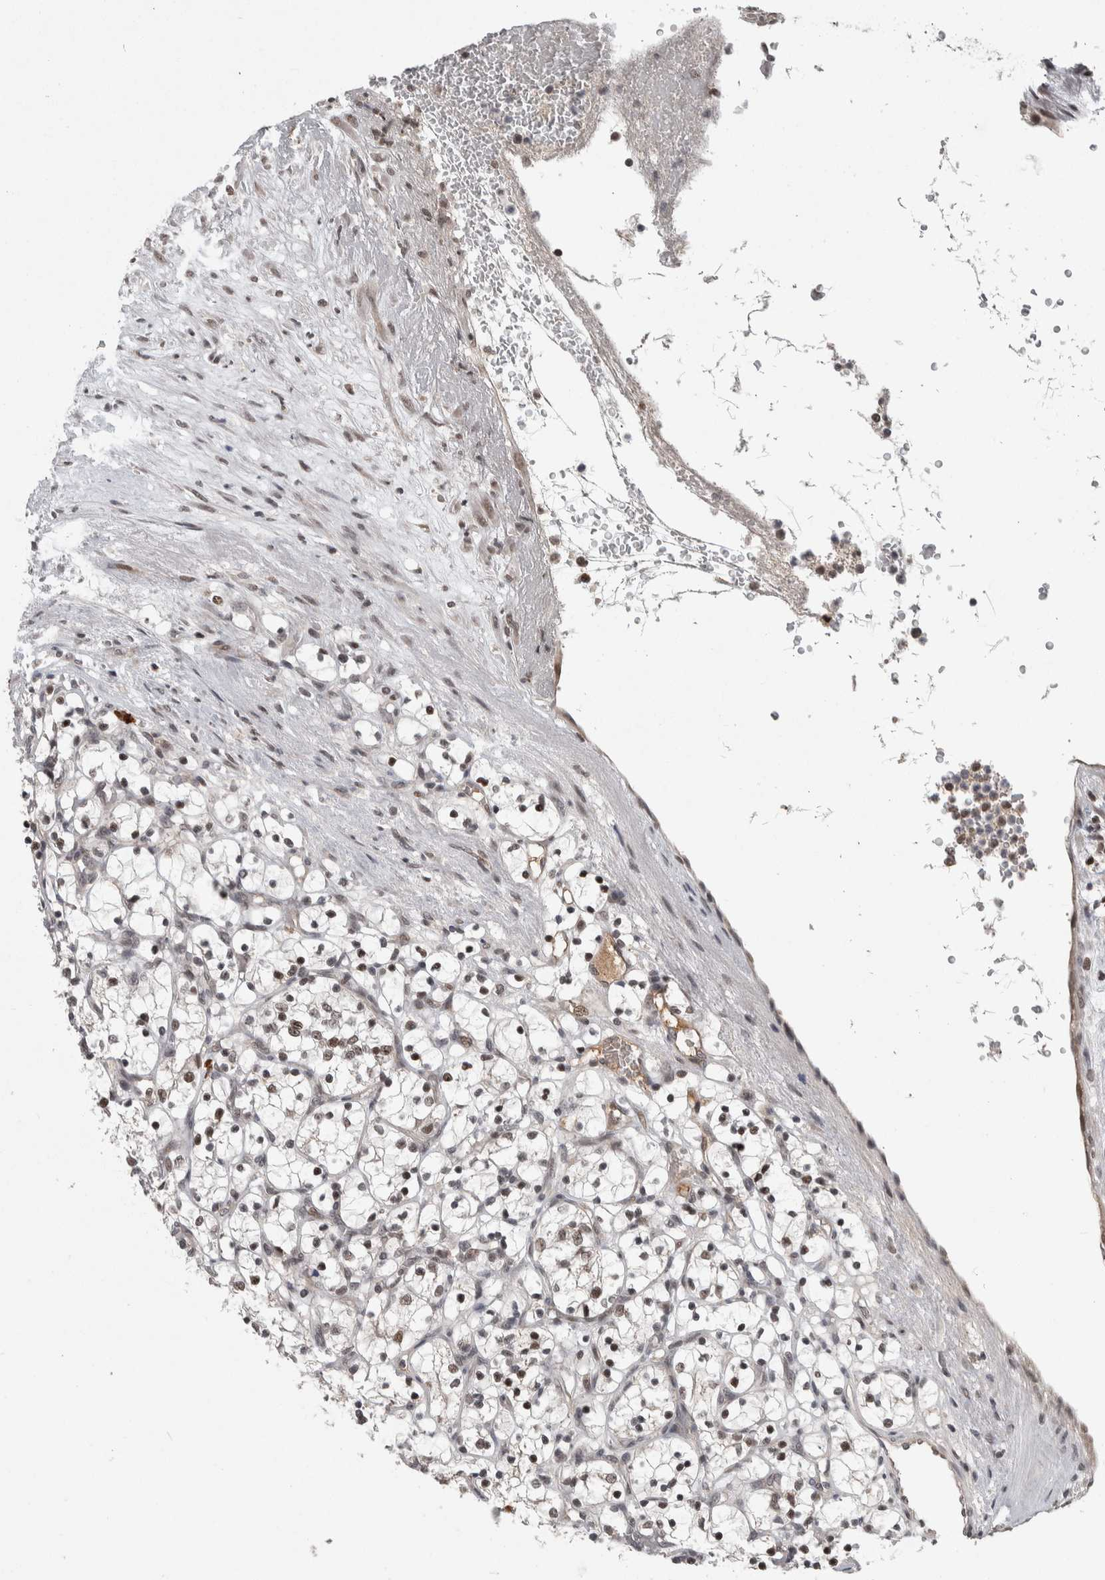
{"staining": {"intensity": "weak", "quantity": "25%-75%", "location": "nuclear"}, "tissue": "renal cancer", "cell_type": "Tumor cells", "image_type": "cancer", "snomed": [{"axis": "morphology", "description": "Adenocarcinoma, NOS"}, {"axis": "topography", "description": "Kidney"}], "caption": "Immunohistochemistry staining of renal cancer (adenocarcinoma), which displays low levels of weak nuclear positivity in approximately 25%-75% of tumor cells indicating weak nuclear protein positivity. The staining was performed using DAB (brown) for protein detection and nuclei were counterstained in hematoxylin (blue).", "gene": "ZNF592", "patient": {"sex": "female", "age": 69}}